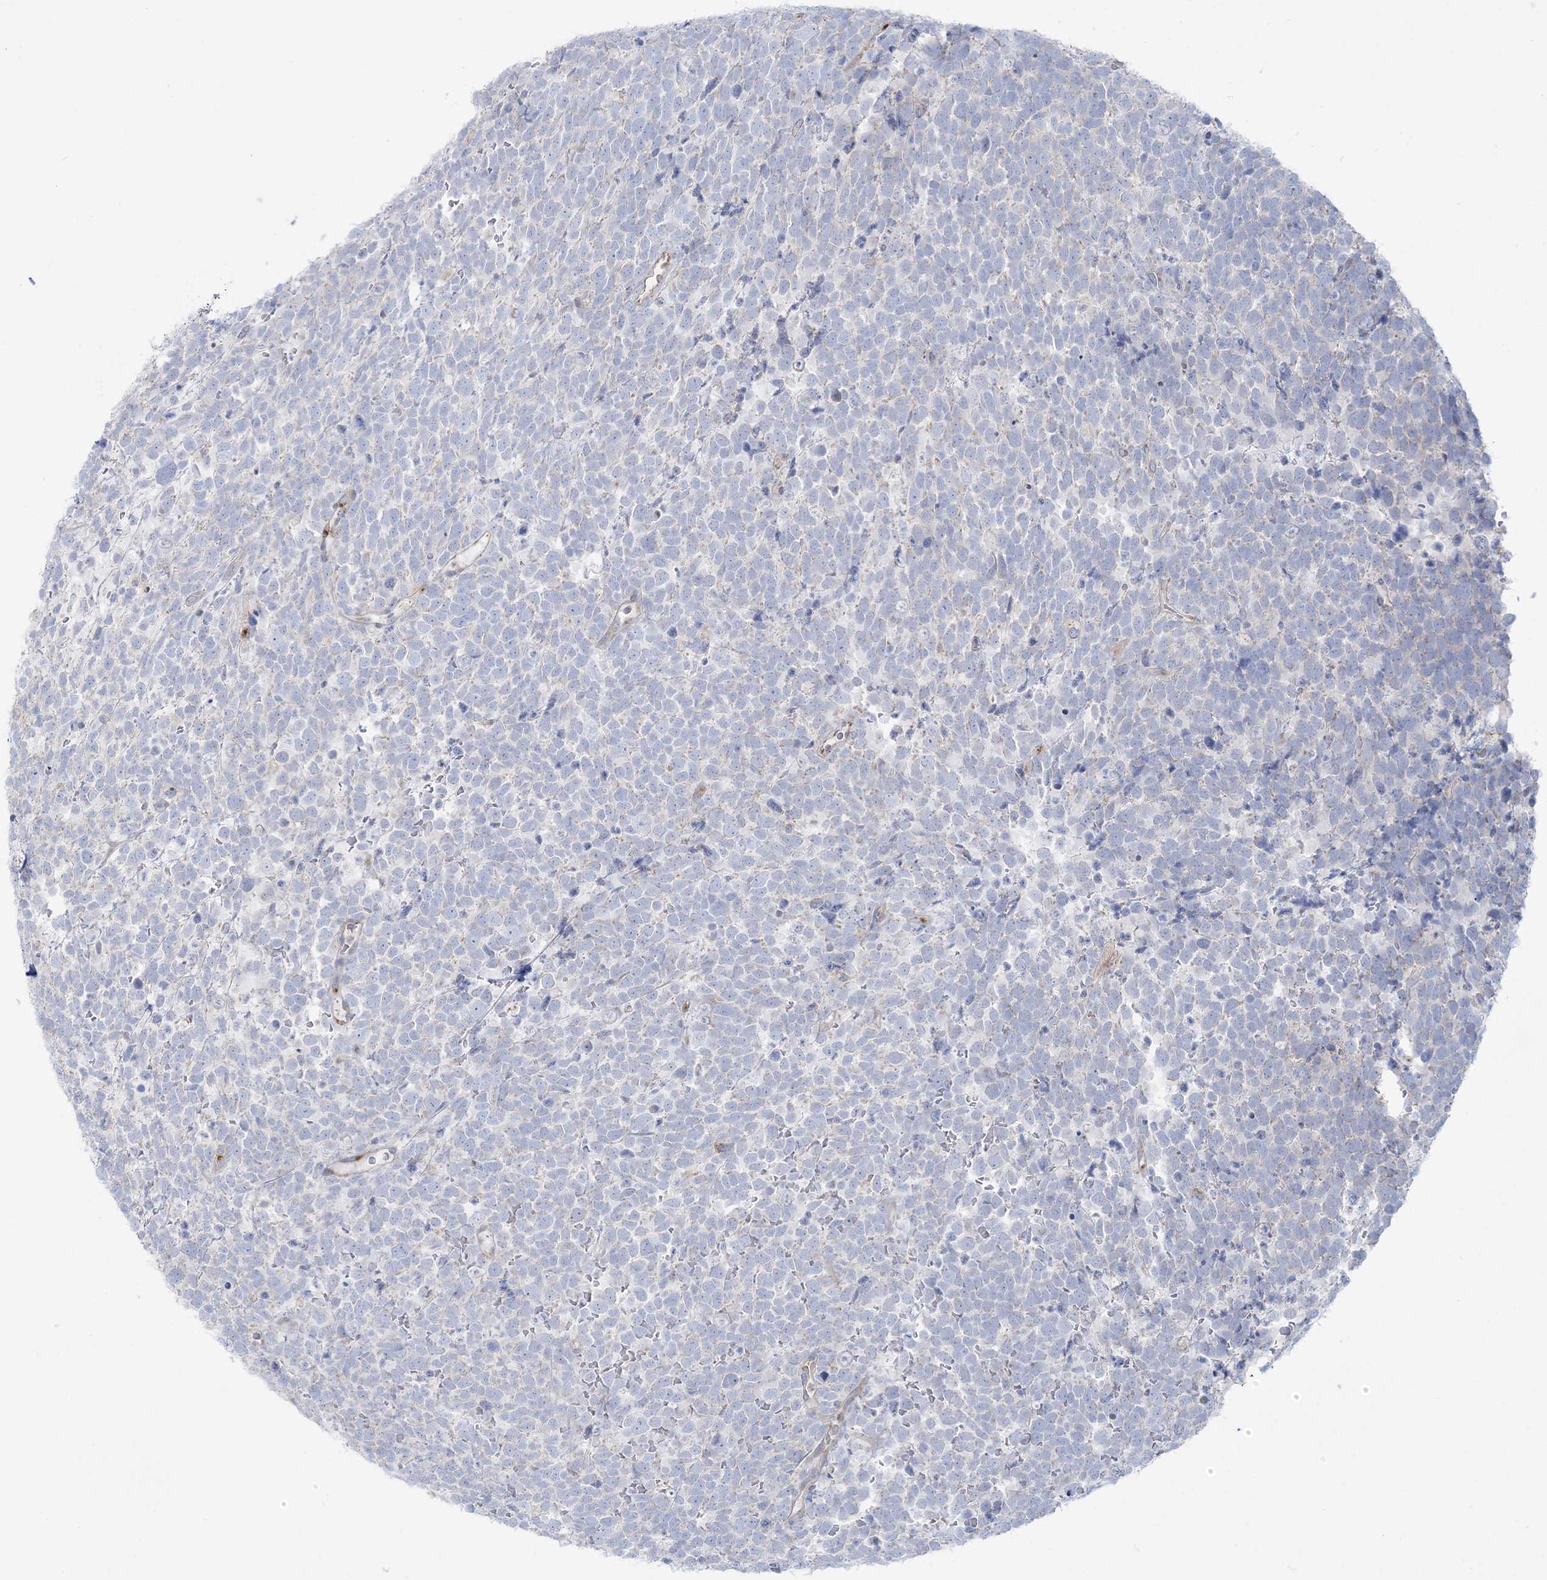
{"staining": {"intensity": "negative", "quantity": "none", "location": "none"}, "tissue": "urothelial cancer", "cell_type": "Tumor cells", "image_type": "cancer", "snomed": [{"axis": "morphology", "description": "Urothelial carcinoma, High grade"}, {"axis": "topography", "description": "Urinary bladder"}], "caption": "IHC of human urothelial cancer reveals no positivity in tumor cells.", "gene": "INPP1", "patient": {"sex": "female", "age": 82}}